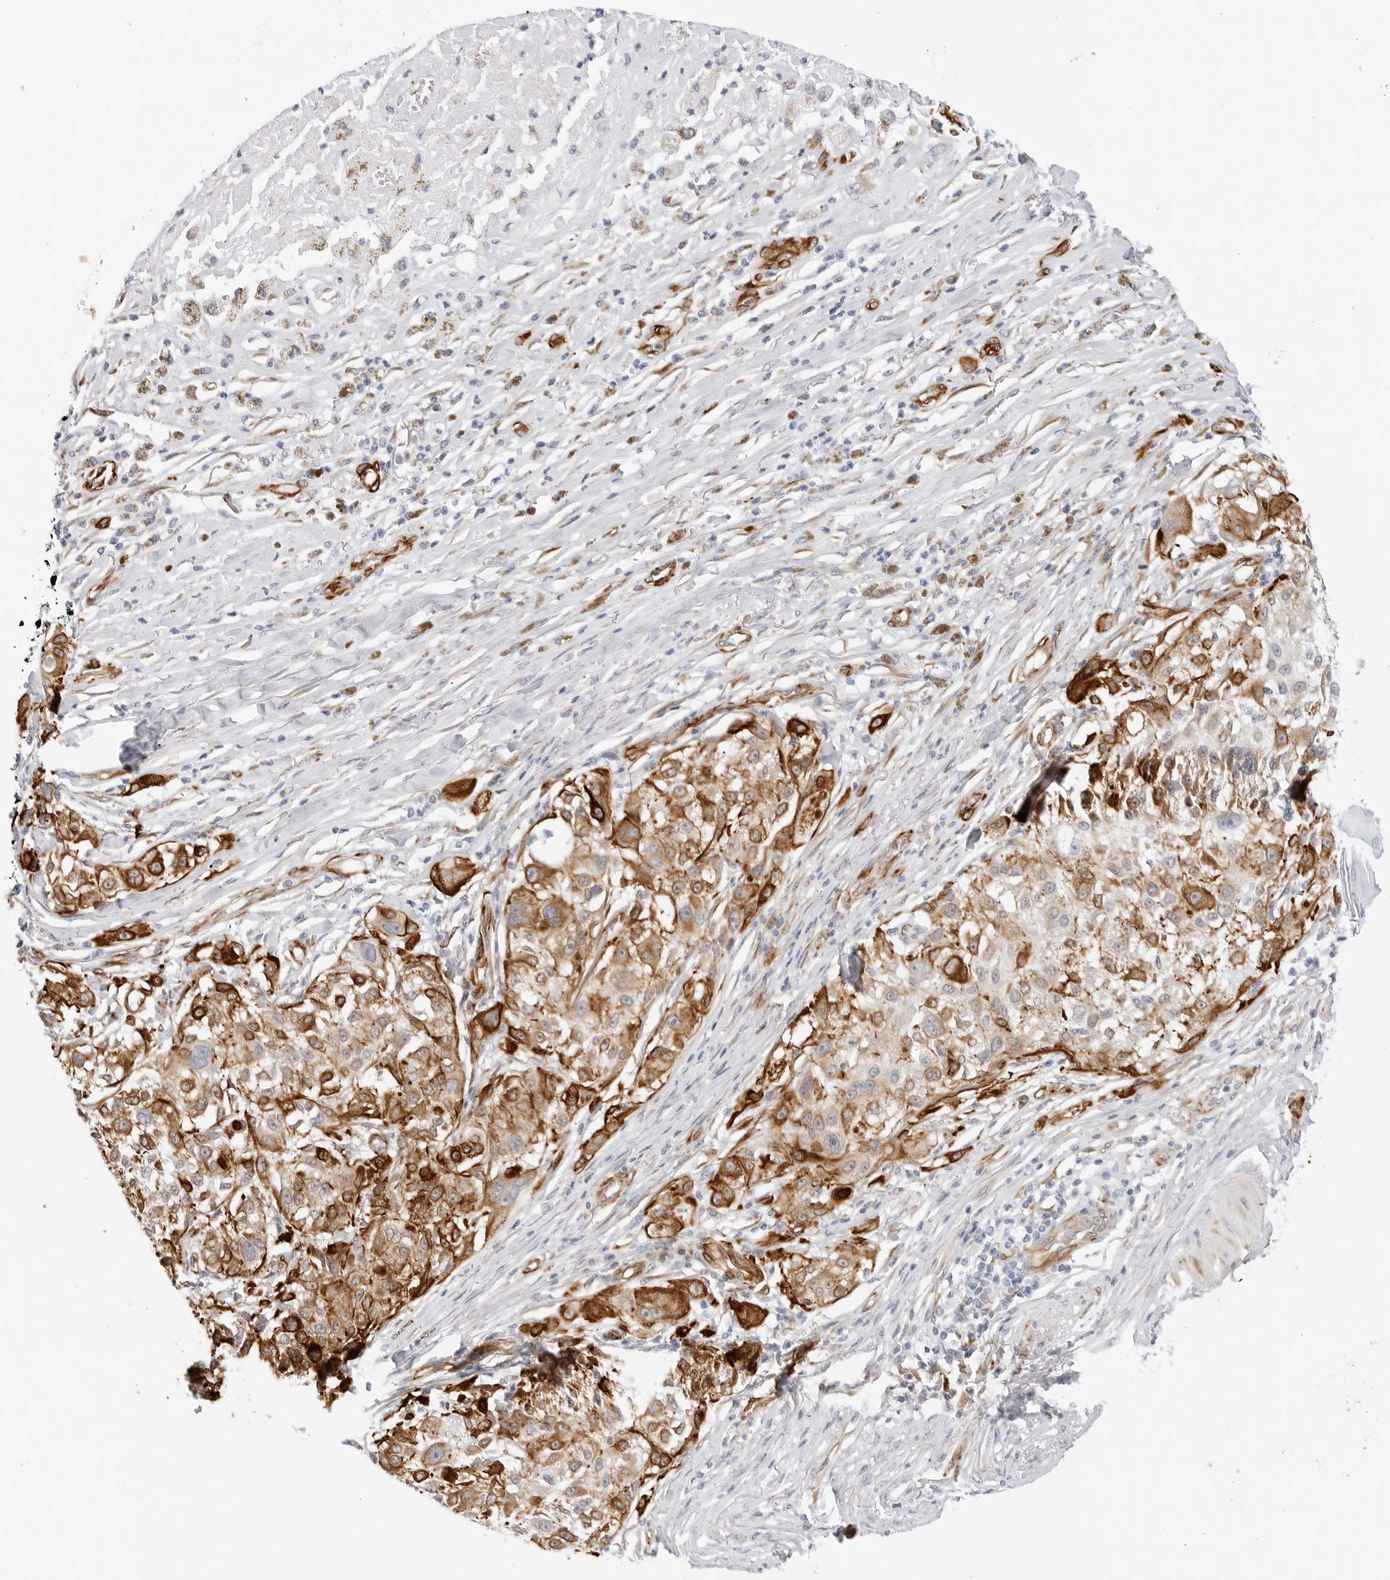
{"staining": {"intensity": "moderate", "quantity": ">75%", "location": "cytoplasmic/membranous"}, "tissue": "melanoma", "cell_type": "Tumor cells", "image_type": "cancer", "snomed": [{"axis": "morphology", "description": "Necrosis, NOS"}, {"axis": "morphology", "description": "Malignant melanoma, NOS"}, {"axis": "topography", "description": "Skin"}], "caption": "Immunohistochemistry micrograph of human melanoma stained for a protein (brown), which shows medium levels of moderate cytoplasmic/membranous positivity in approximately >75% of tumor cells.", "gene": "NES", "patient": {"sex": "female", "age": 87}}